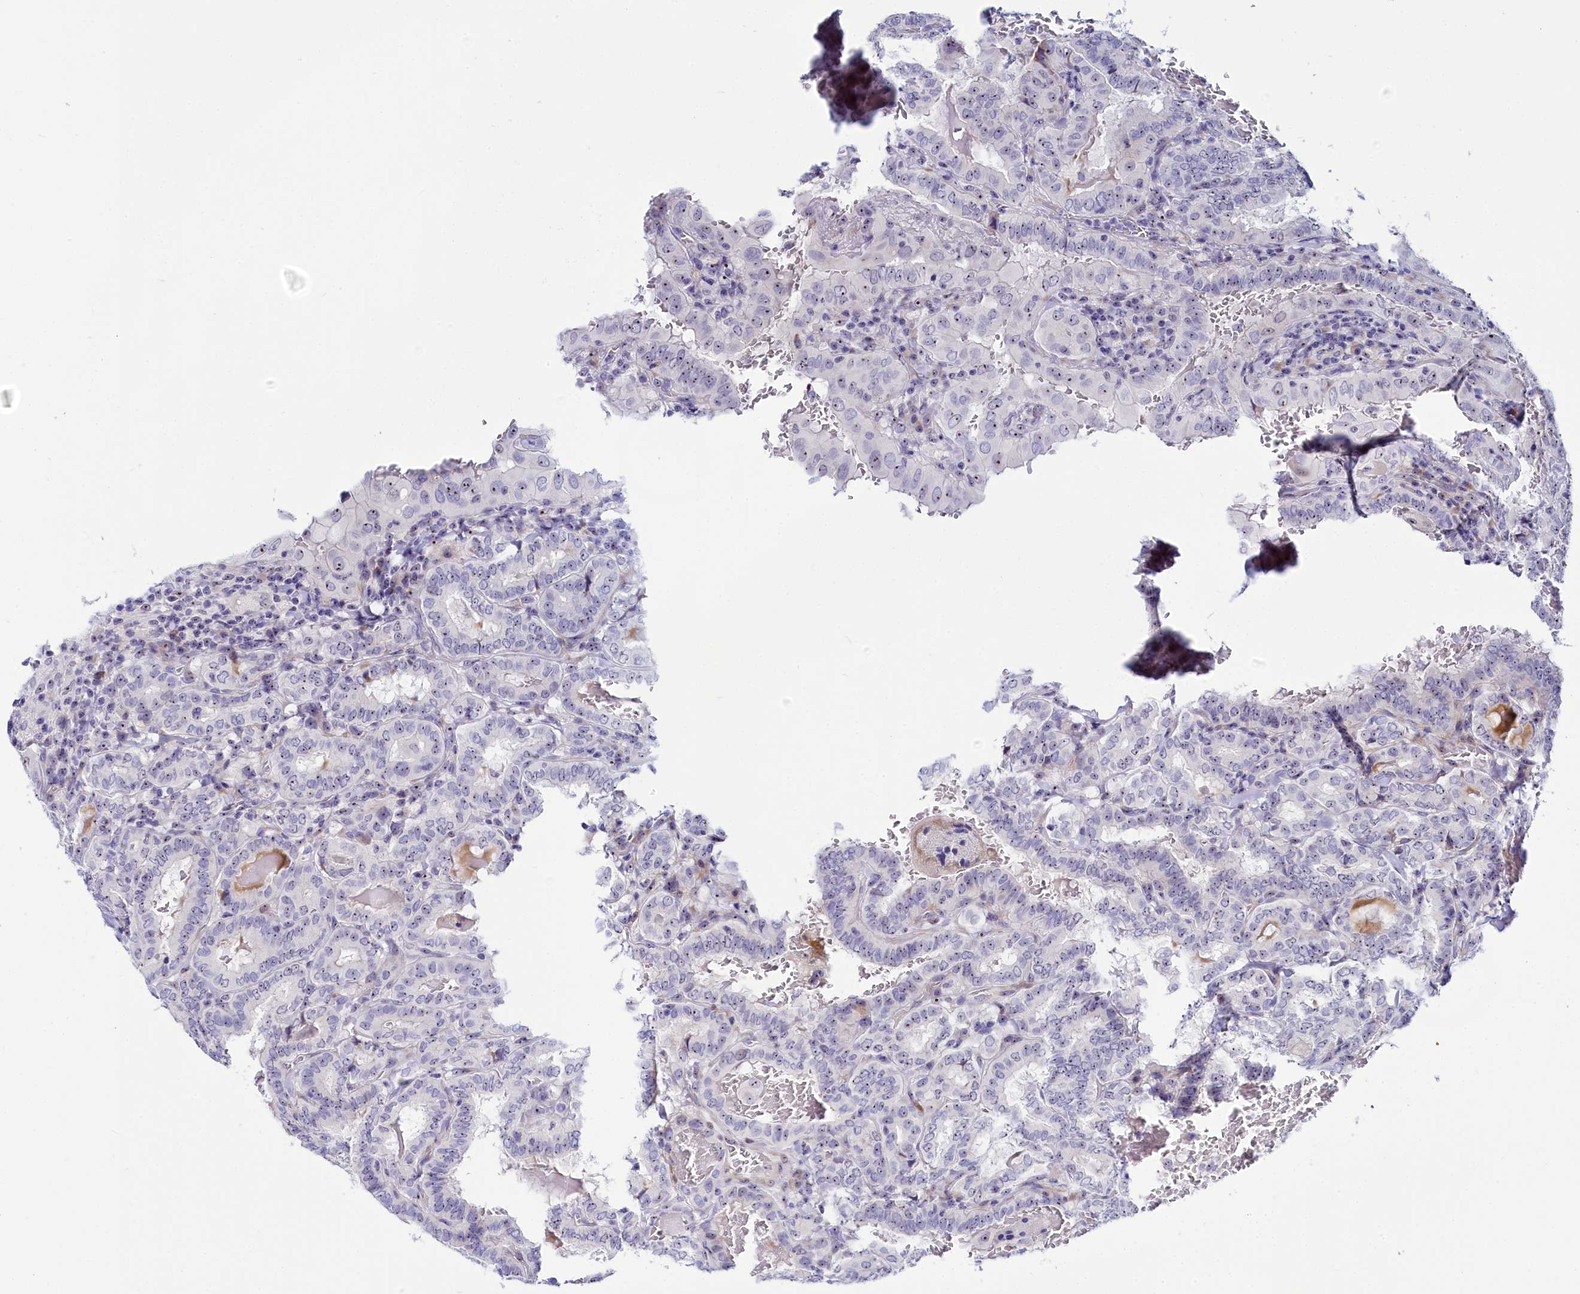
{"staining": {"intensity": "negative", "quantity": "none", "location": "none"}, "tissue": "thyroid cancer", "cell_type": "Tumor cells", "image_type": "cancer", "snomed": [{"axis": "morphology", "description": "Papillary adenocarcinoma, NOS"}, {"axis": "topography", "description": "Thyroid gland"}], "caption": "There is no significant positivity in tumor cells of thyroid cancer (papillary adenocarcinoma).", "gene": "TCOF1", "patient": {"sex": "female", "age": 72}}